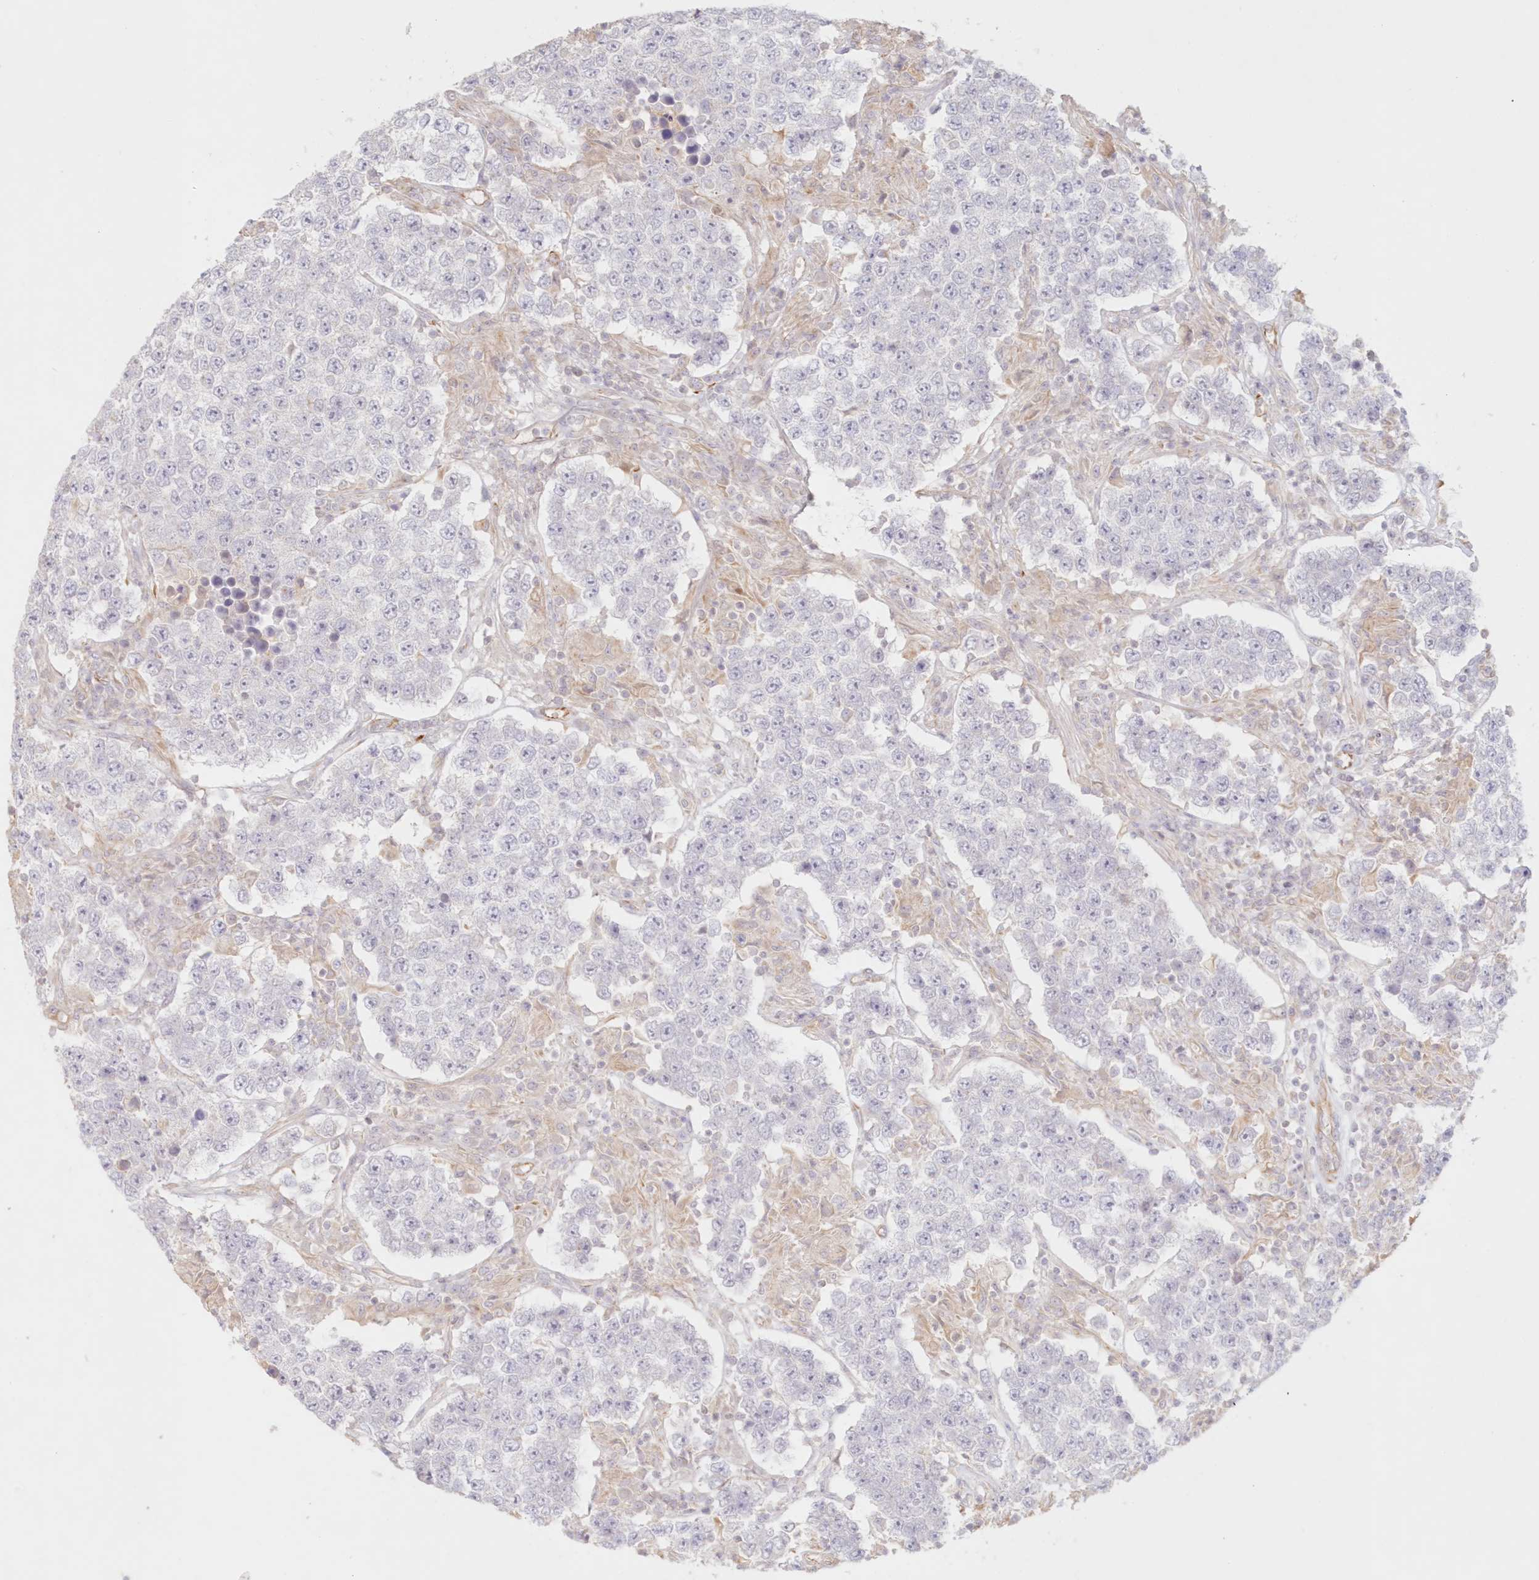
{"staining": {"intensity": "negative", "quantity": "none", "location": "none"}, "tissue": "testis cancer", "cell_type": "Tumor cells", "image_type": "cancer", "snomed": [{"axis": "morphology", "description": "Normal tissue, NOS"}, {"axis": "morphology", "description": "Urothelial carcinoma, High grade"}, {"axis": "morphology", "description": "Seminoma, NOS"}, {"axis": "morphology", "description": "Carcinoma, Embryonal, NOS"}, {"axis": "topography", "description": "Urinary bladder"}, {"axis": "topography", "description": "Testis"}], "caption": "DAB immunohistochemical staining of human testis cancer (urothelial carcinoma (high-grade)) demonstrates no significant expression in tumor cells.", "gene": "DMRTB1", "patient": {"sex": "male", "age": 41}}